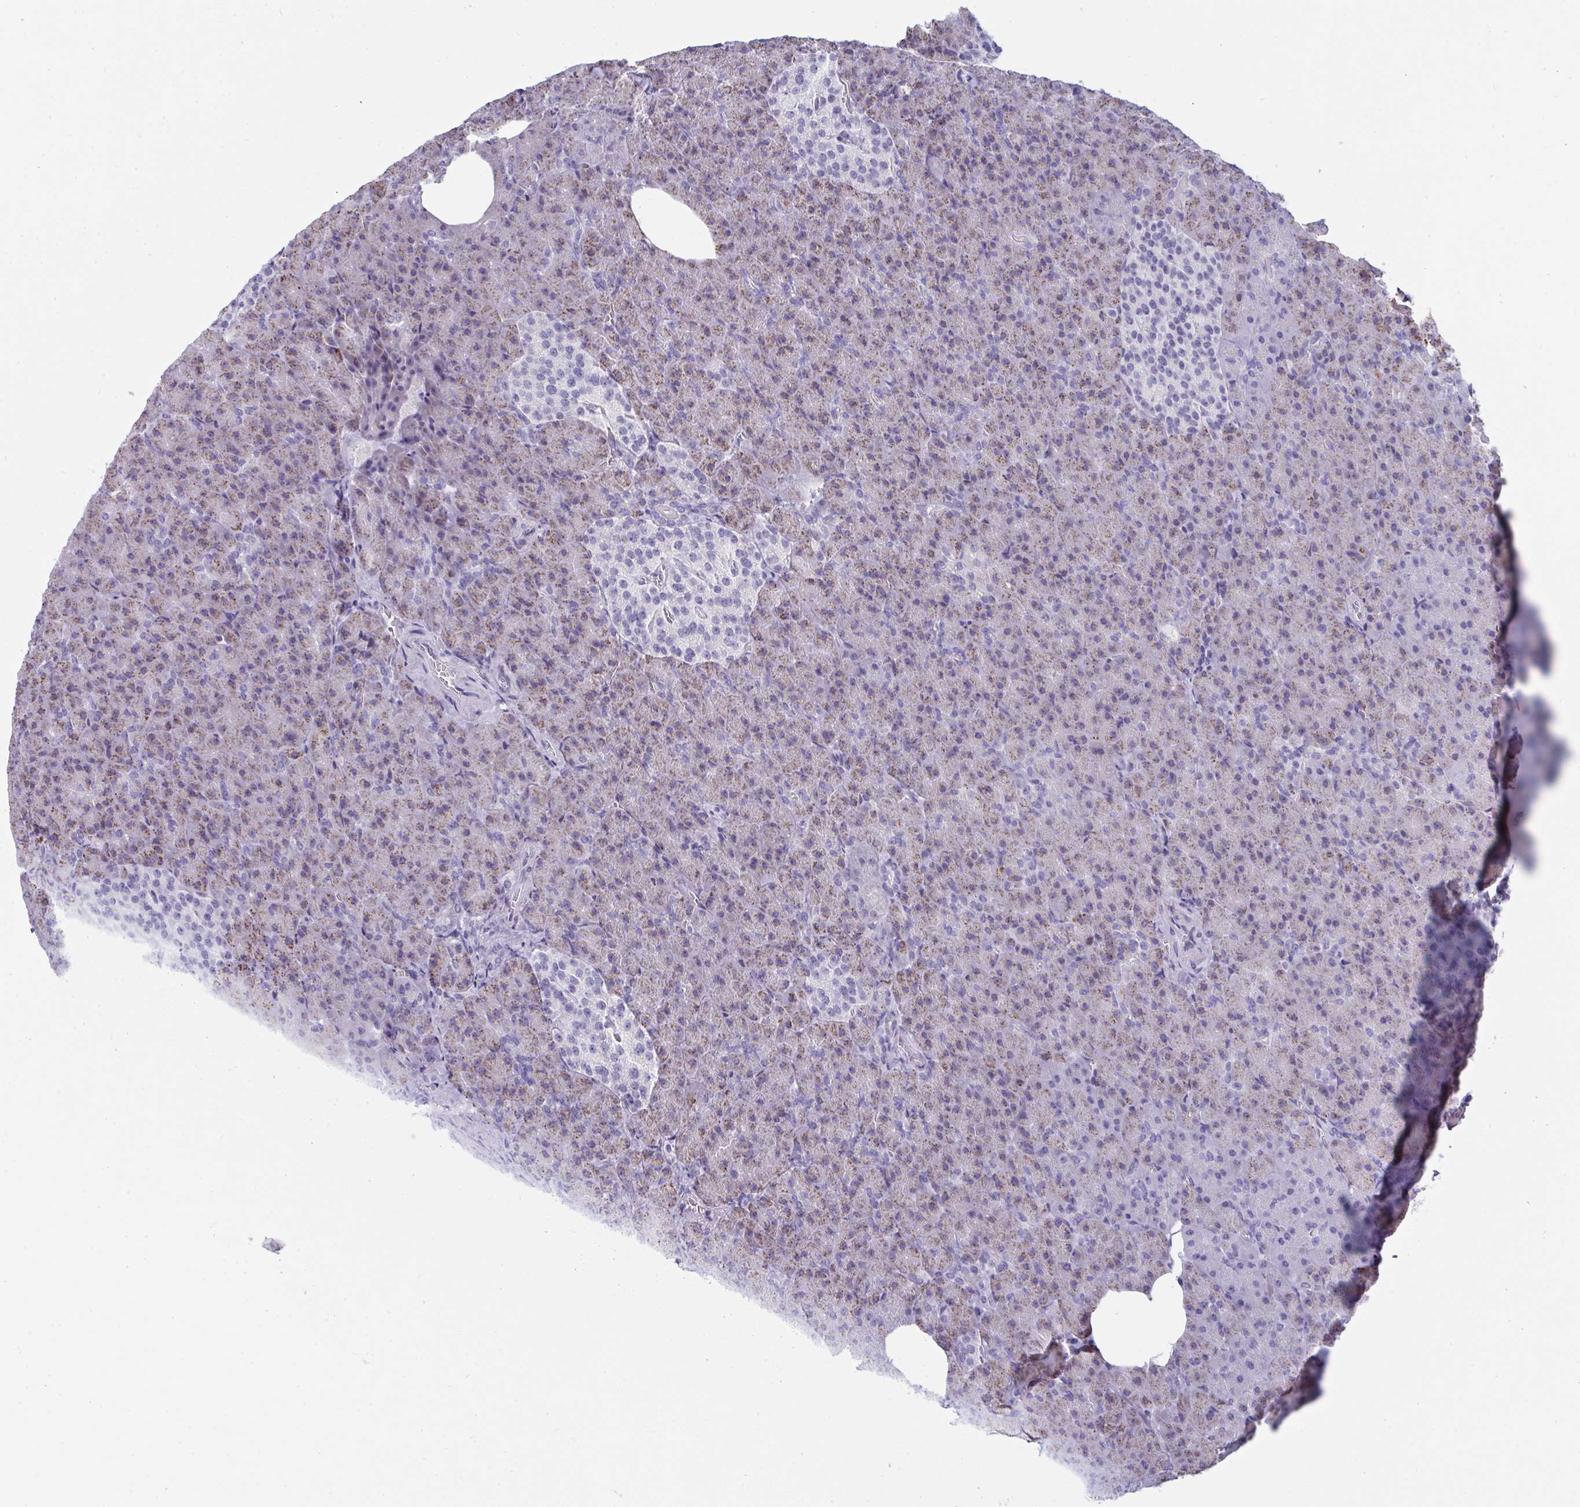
{"staining": {"intensity": "moderate", "quantity": "25%-75%", "location": "cytoplasmic/membranous"}, "tissue": "pancreas", "cell_type": "Exocrine glandular cells", "image_type": "normal", "snomed": [{"axis": "morphology", "description": "Normal tissue, NOS"}, {"axis": "topography", "description": "Pancreas"}], "caption": "A photomicrograph of pancreas stained for a protein shows moderate cytoplasmic/membranous brown staining in exocrine glandular cells. Immunohistochemistry (ihc) stains the protein in brown and the nuclei are stained blue.", "gene": "PRDM9", "patient": {"sex": "female", "age": 74}}